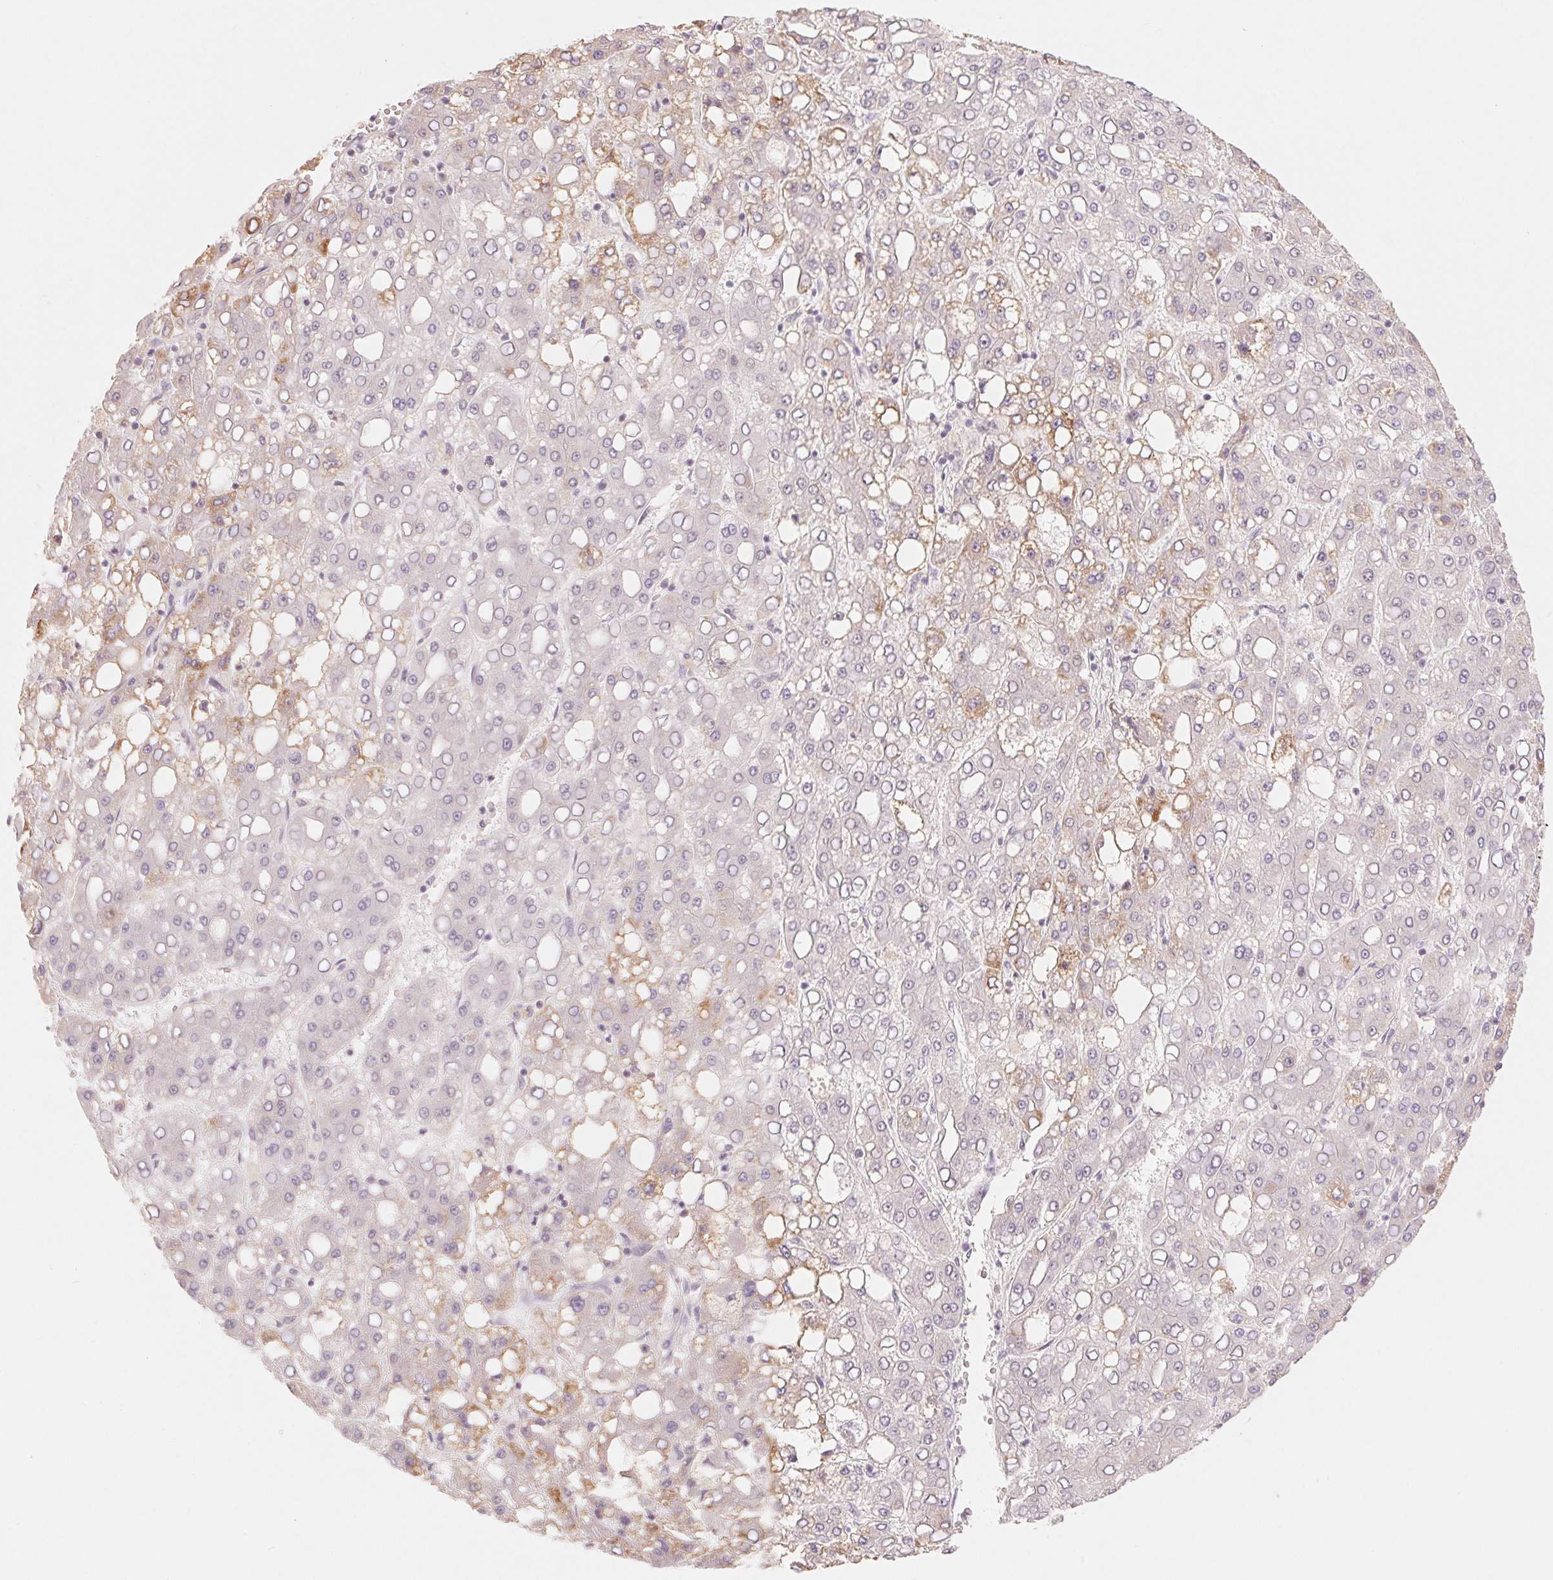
{"staining": {"intensity": "weak", "quantity": "<25%", "location": "cytoplasmic/membranous"}, "tissue": "liver cancer", "cell_type": "Tumor cells", "image_type": "cancer", "snomed": [{"axis": "morphology", "description": "Carcinoma, Hepatocellular, NOS"}, {"axis": "topography", "description": "Liver"}], "caption": "Liver cancer stained for a protein using immunohistochemistry reveals no expression tumor cells.", "gene": "DENND2C", "patient": {"sex": "male", "age": 65}}